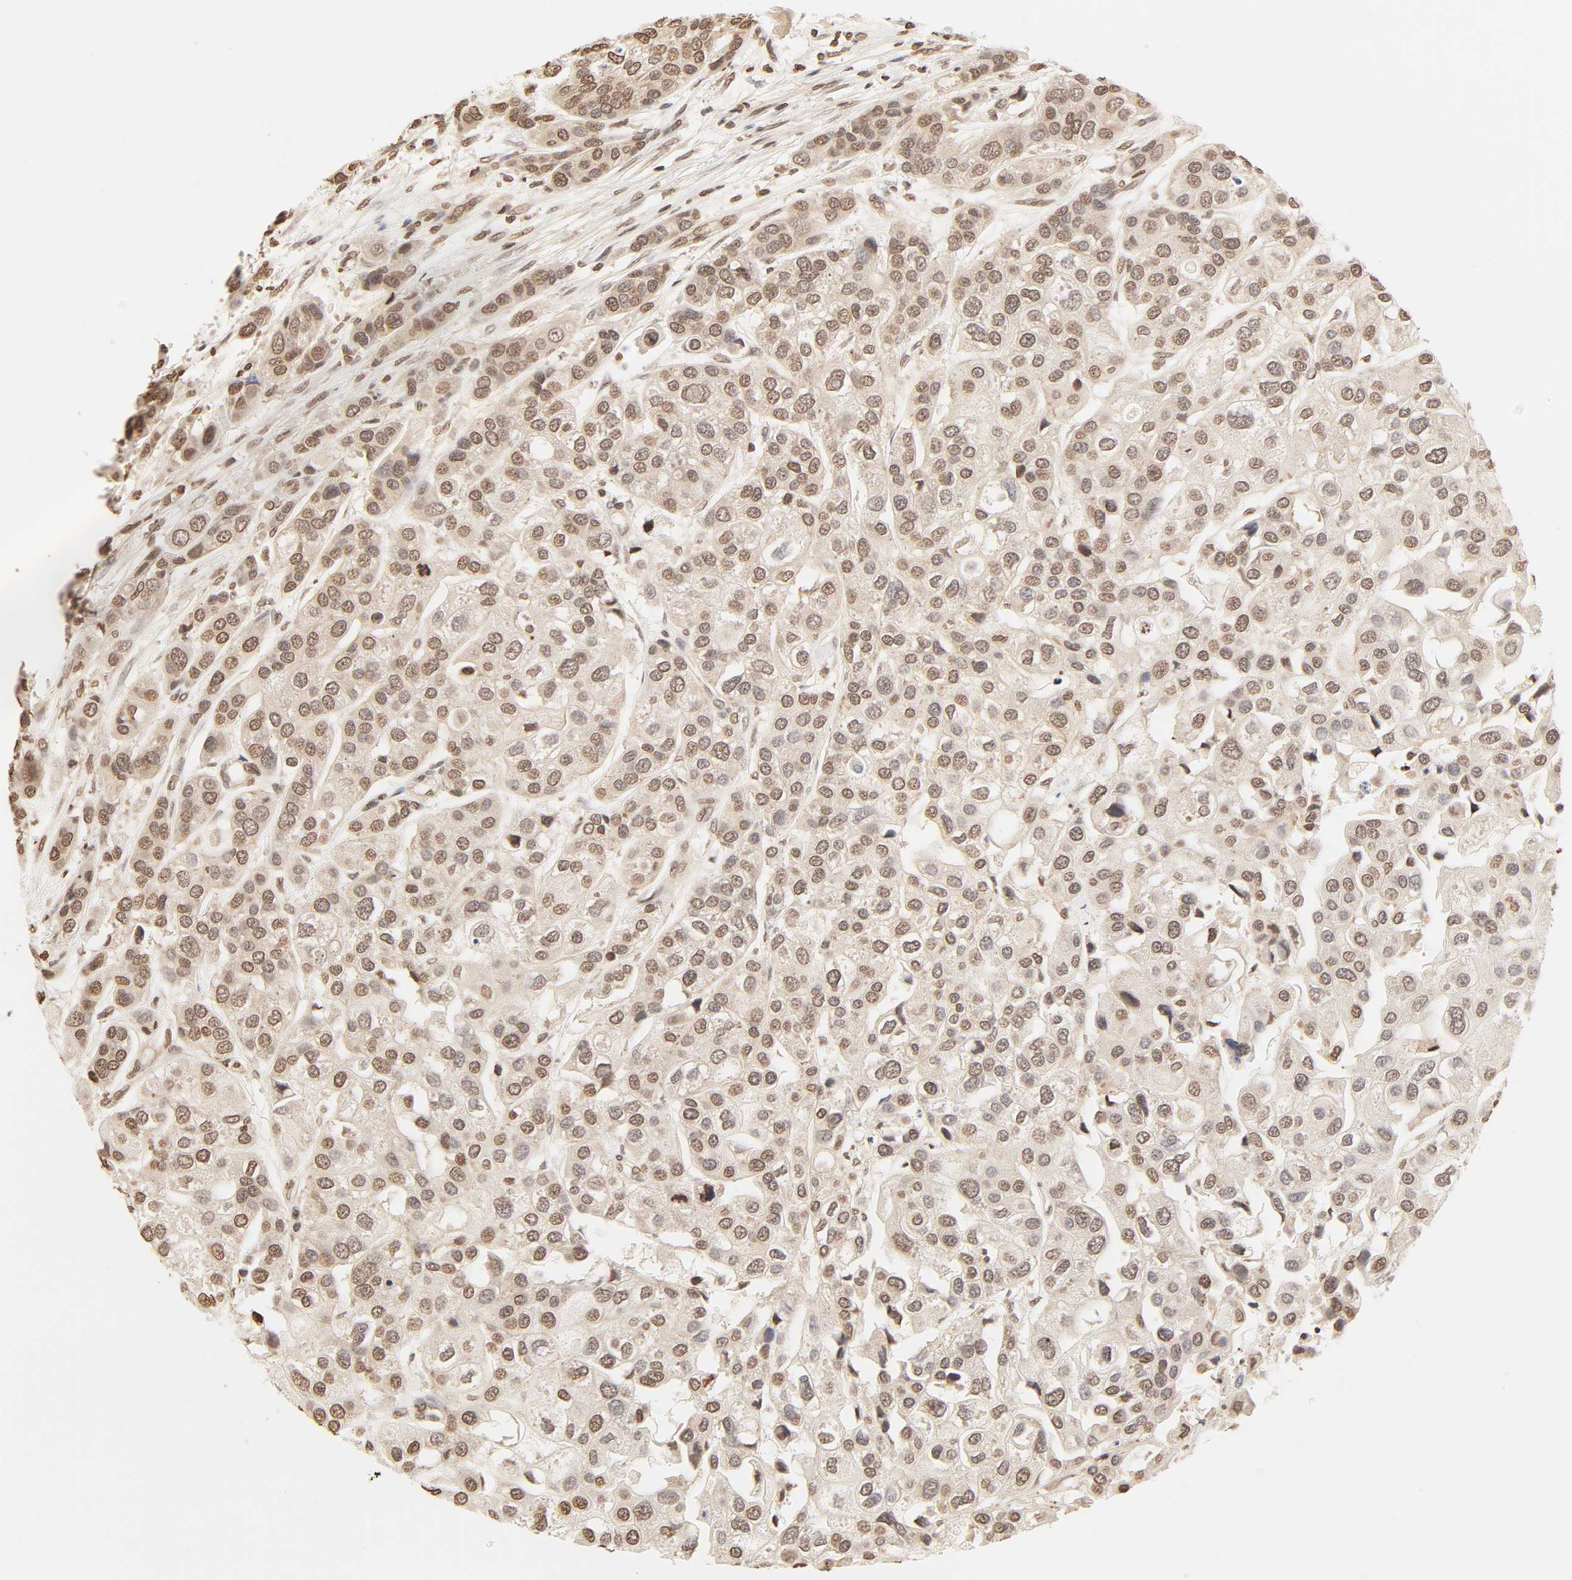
{"staining": {"intensity": "moderate", "quantity": ">75%", "location": "cytoplasmic/membranous,nuclear"}, "tissue": "urothelial cancer", "cell_type": "Tumor cells", "image_type": "cancer", "snomed": [{"axis": "morphology", "description": "Urothelial carcinoma, High grade"}, {"axis": "topography", "description": "Urinary bladder"}], "caption": "IHC image of neoplastic tissue: human urothelial carcinoma (high-grade) stained using immunohistochemistry reveals medium levels of moderate protein expression localized specifically in the cytoplasmic/membranous and nuclear of tumor cells, appearing as a cytoplasmic/membranous and nuclear brown color.", "gene": "TBL1X", "patient": {"sex": "female", "age": 64}}